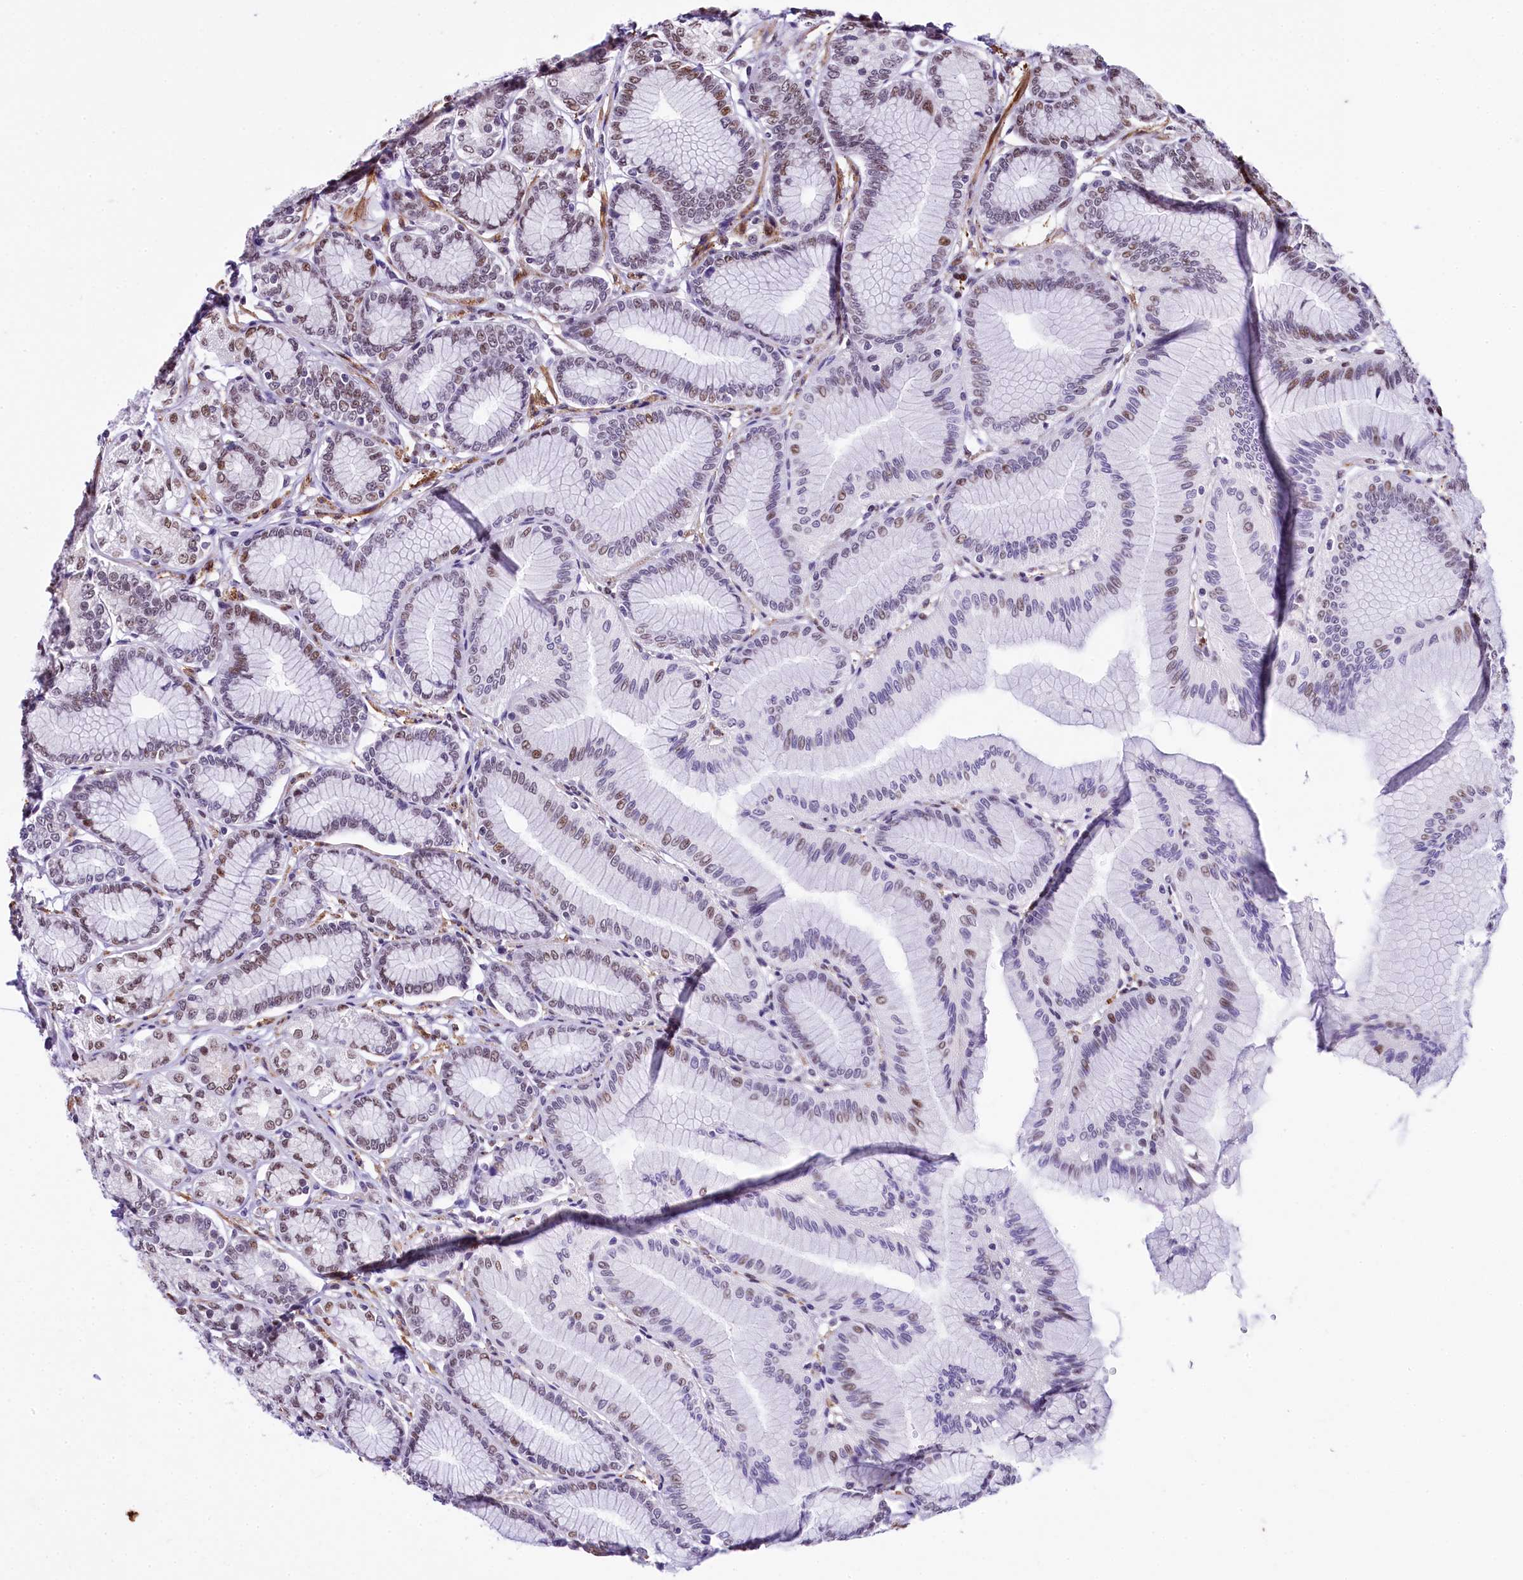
{"staining": {"intensity": "moderate", "quantity": "25%-75%", "location": "nuclear"}, "tissue": "stomach", "cell_type": "Glandular cells", "image_type": "normal", "snomed": [{"axis": "morphology", "description": "Normal tissue, NOS"}, {"axis": "morphology", "description": "Adenocarcinoma, NOS"}, {"axis": "morphology", "description": "Adenocarcinoma, High grade"}, {"axis": "topography", "description": "Stomach, upper"}, {"axis": "topography", "description": "Stomach"}], "caption": "The immunohistochemical stain shows moderate nuclear positivity in glandular cells of benign stomach. (Brightfield microscopy of DAB IHC at high magnification).", "gene": "SAMD10", "patient": {"sex": "female", "age": 65}}